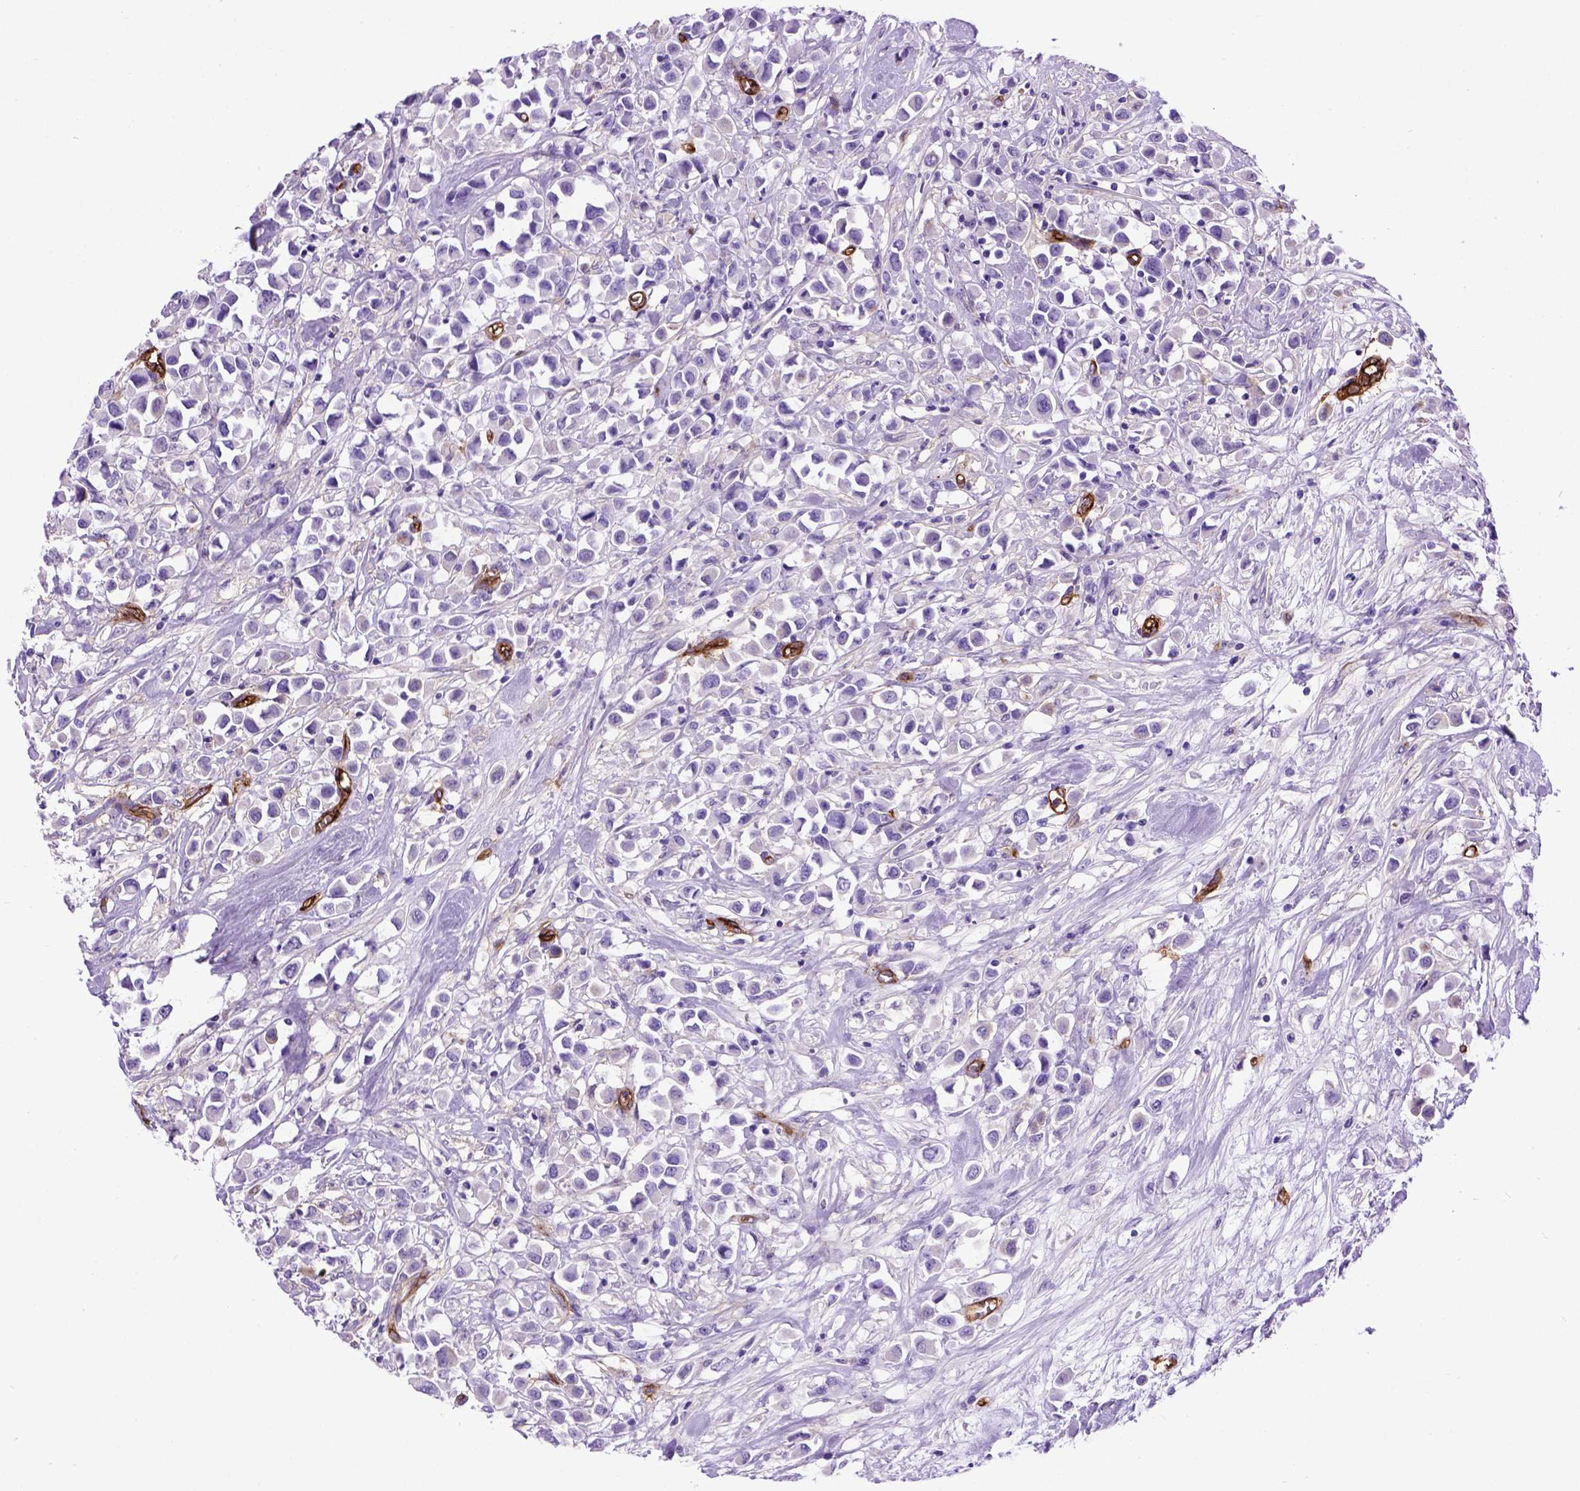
{"staining": {"intensity": "negative", "quantity": "none", "location": "none"}, "tissue": "breast cancer", "cell_type": "Tumor cells", "image_type": "cancer", "snomed": [{"axis": "morphology", "description": "Duct carcinoma"}, {"axis": "topography", "description": "Breast"}], "caption": "Human breast cancer (intraductal carcinoma) stained for a protein using immunohistochemistry (IHC) demonstrates no expression in tumor cells.", "gene": "ENG", "patient": {"sex": "female", "age": 61}}